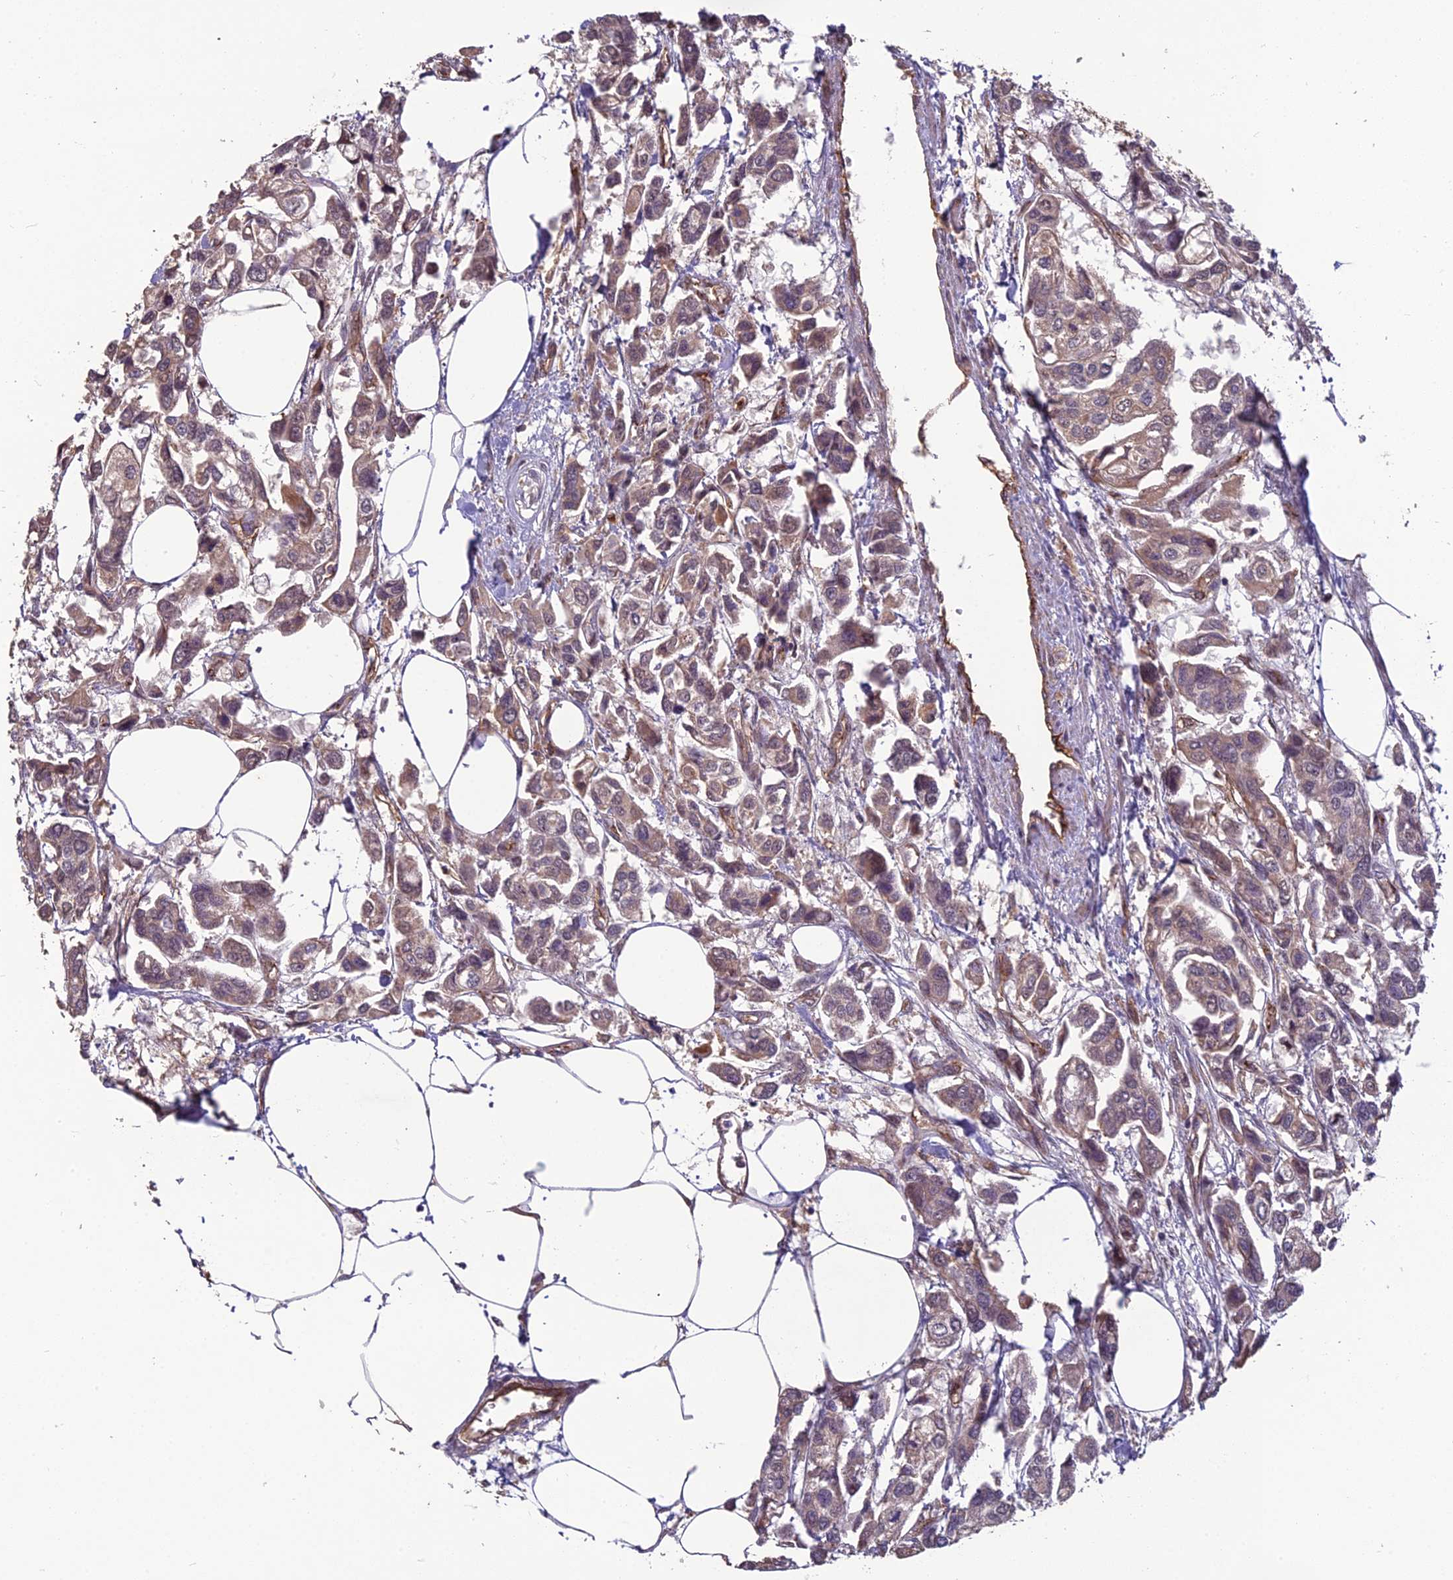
{"staining": {"intensity": "weak", "quantity": ">75%", "location": "cytoplasmic/membranous"}, "tissue": "urothelial cancer", "cell_type": "Tumor cells", "image_type": "cancer", "snomed": [{"axis": "morphology", "description": "Urothelial carcinoma, High grade"}, {"axis": "topography", "description": "Urinary bladder"}], "caption": "This is an image of immunohistochemistry (IHC) staining of urothelial cancer, which shows weak expression in the cytoplasmic/membranous of tumor cells.", "gene": "TSPAN15", "patient": {"sex": "male", "age": 67}}